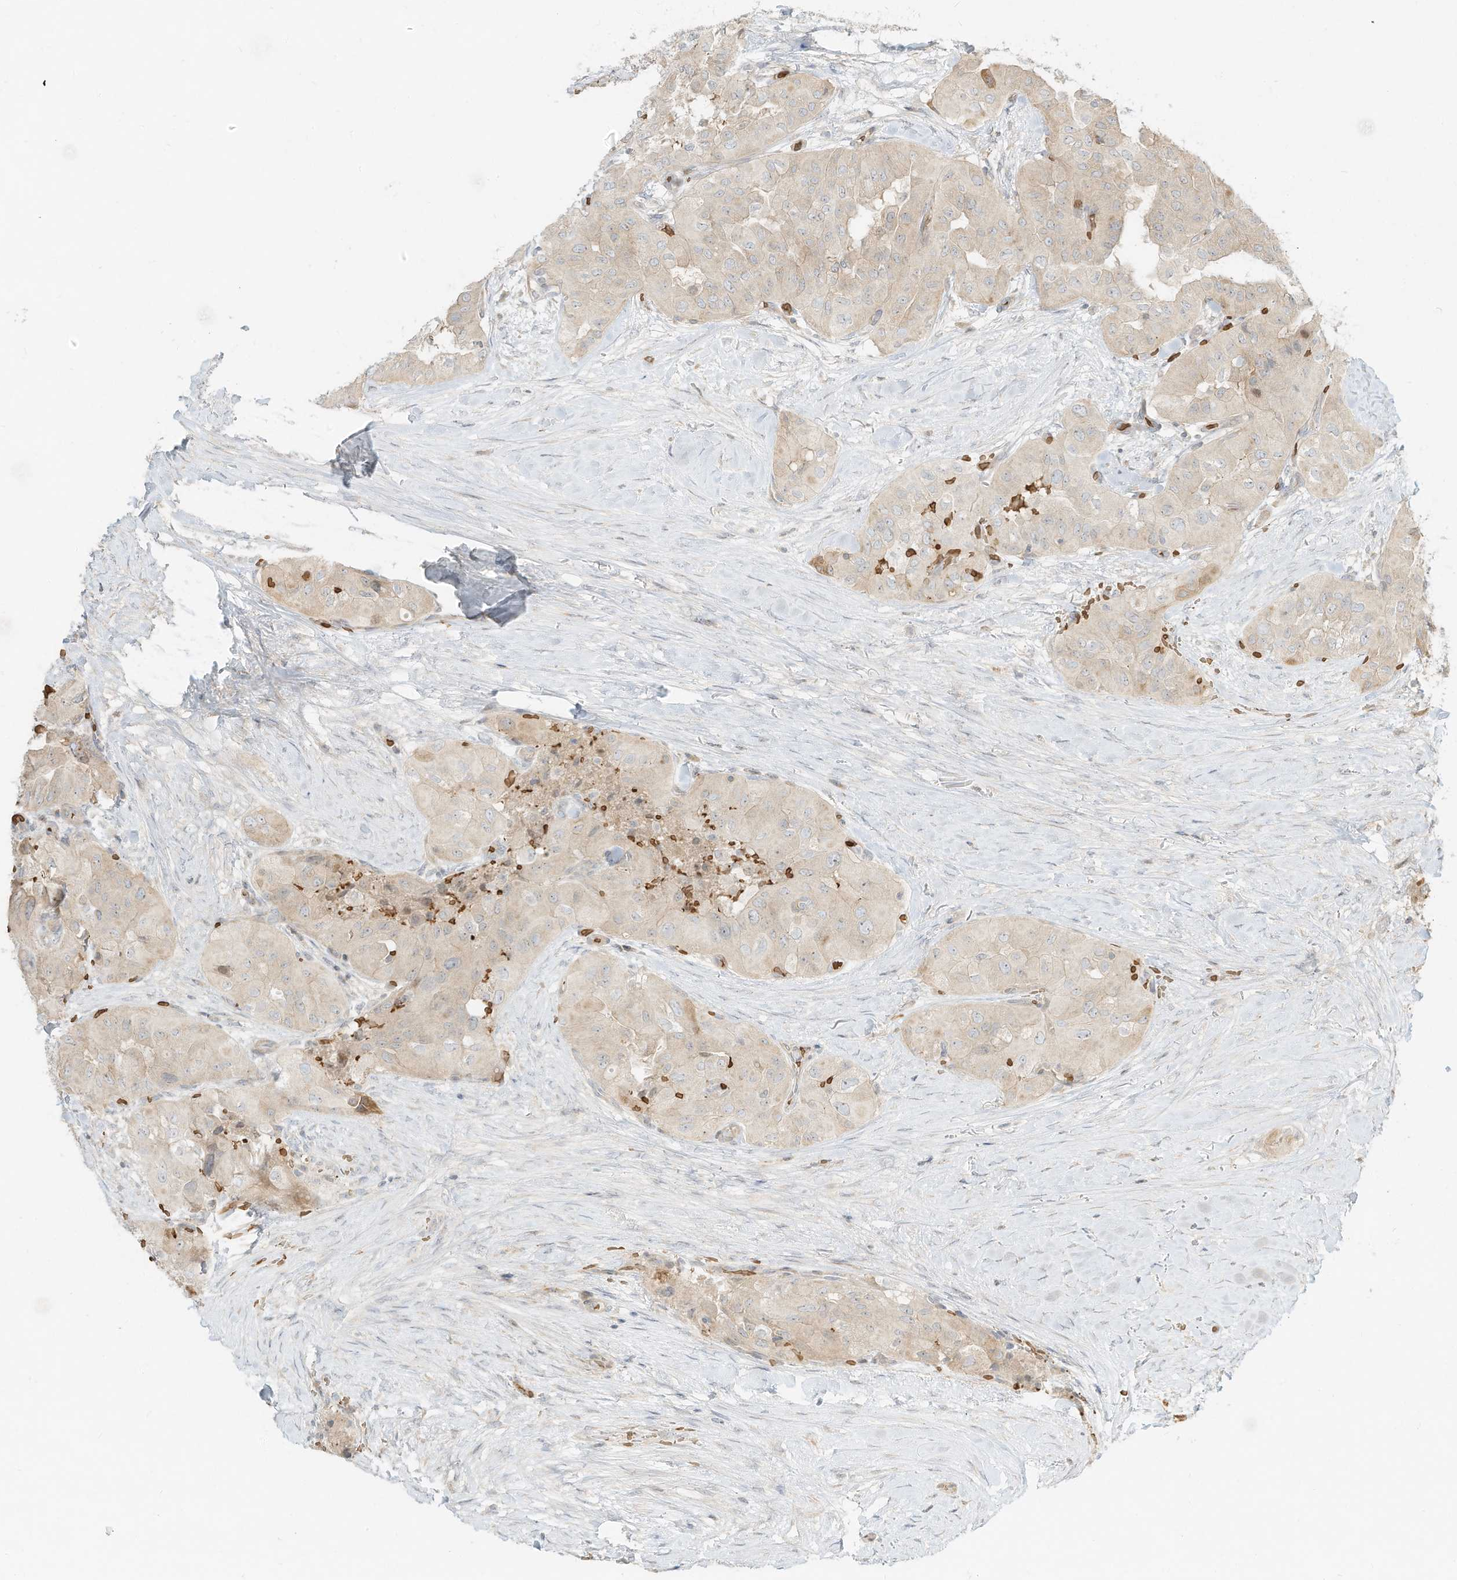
{"staining": {"intensity": "weak", "quantity": "25%-75%", "location": "cytoplasmic/membranous"}, "tissue": "thyroid cancer", "cell_type": "Tumor cells", "image_type": "cancer", "snomed": [{"axis": "morphology", "description": "Papillary adenocarcinoma, NOS"}, {"axis": "topography", "description": "Thyroid gland"}], "caption": "Immunohistochemistry (IHC) staining of thyroid cancer, which exhibits low levels of weak cytoplasmic/membranous expression in approximately 25%-75% of tumor cells indicating weak cytoplasmic/membranous protein positivity. The staining was performed using DAB (brown) for protein detection and nuclei were counterstained in hematoxylin (blue).", "gene": "OFD1", "patient": {"sex": "female", "age": 59}}